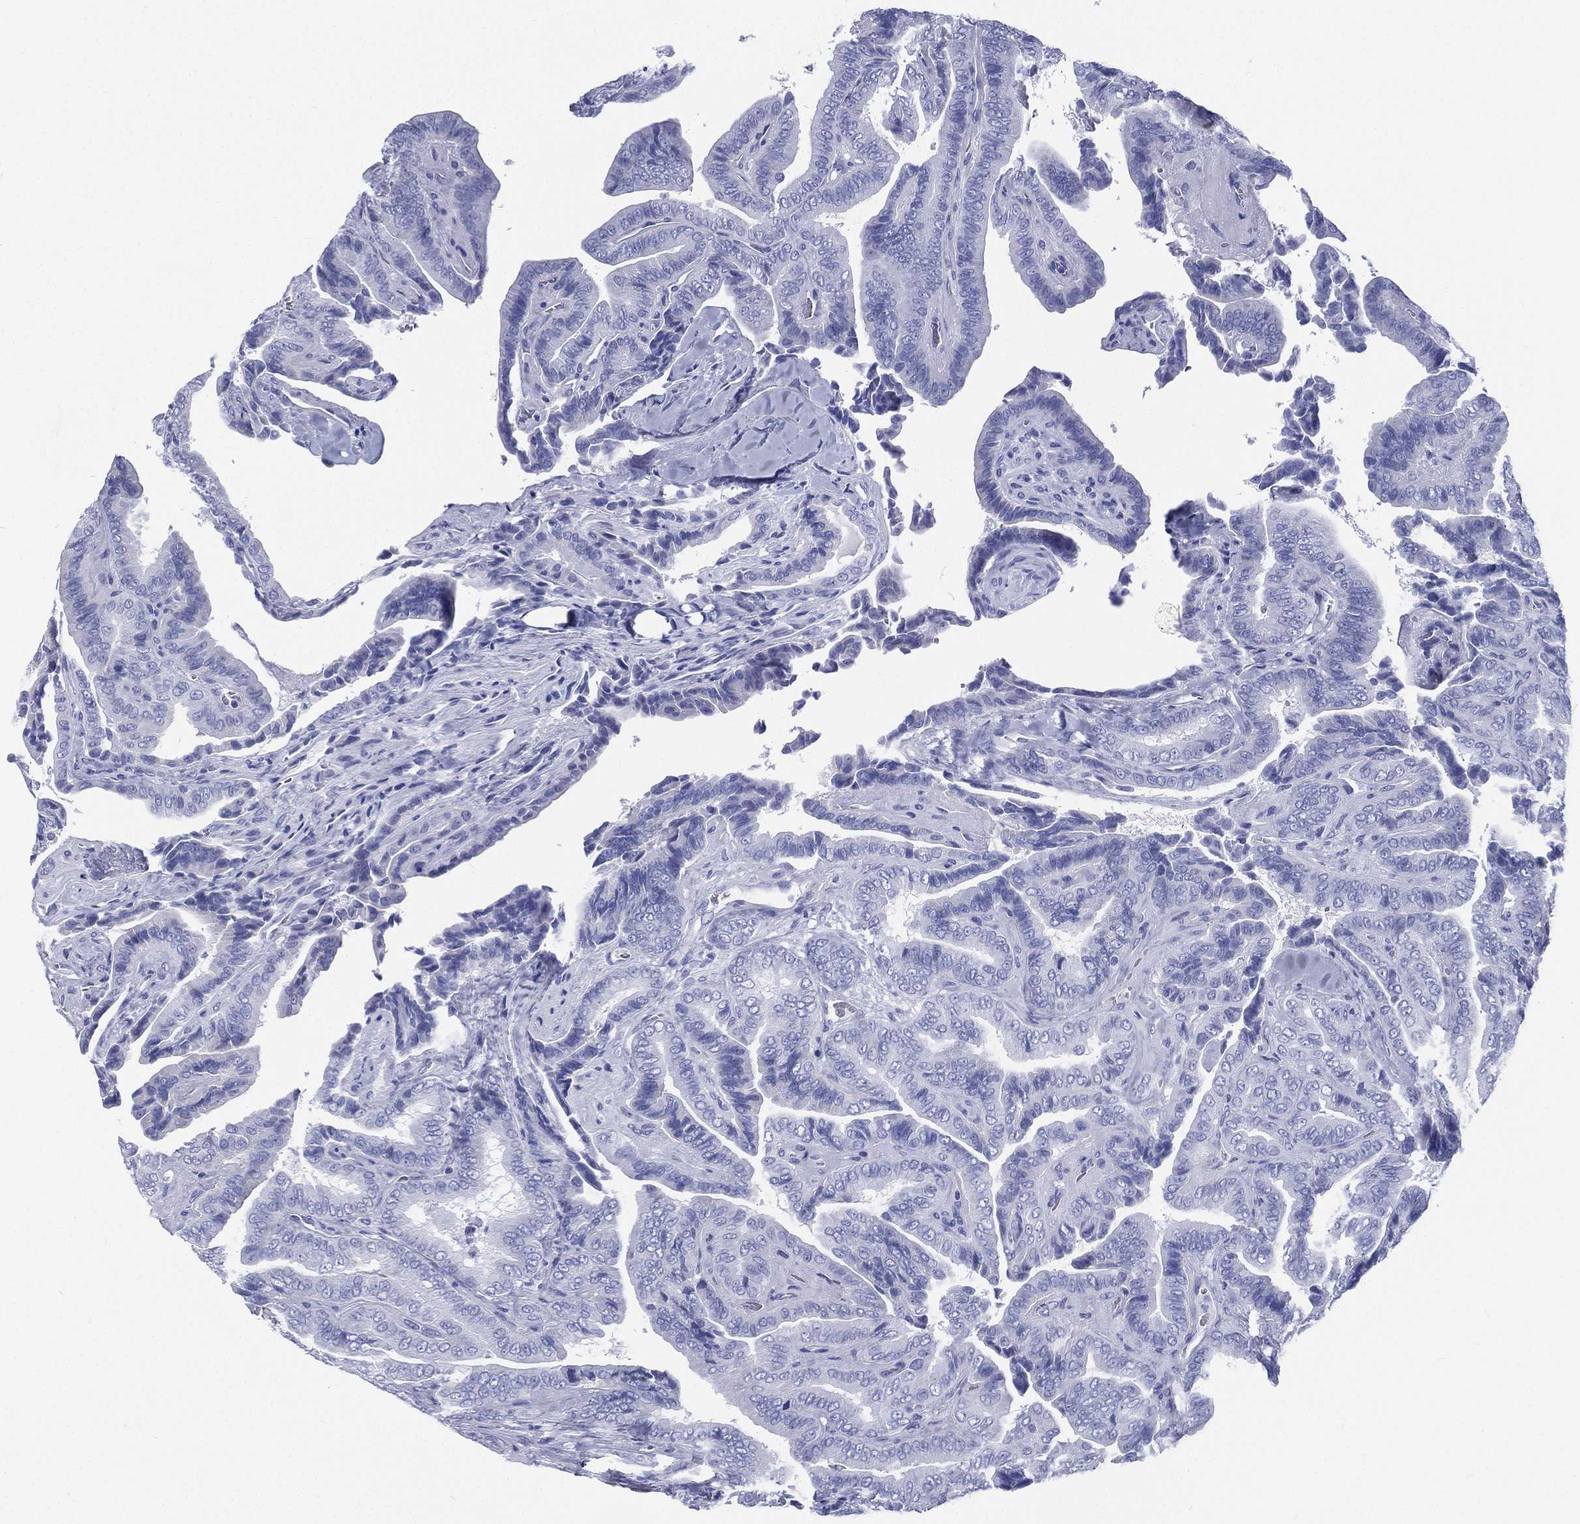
{"staining": {"intensity": "negative", "quantity": "none", "location": "none"}, "tissue": "thyroid cancer", "cell_type": "Tumor cells", "image_type": "cancer", "snomed": [{"axis": "morphology", "description": "Papillary adenocarcinoma, NOS"}, {"axis": "topography", "description": "Thyroid gland"}], "caption": "Papillary adenocarcinoma (thyroid) stained for a protein using immunohistochemistry exhibits no positivity tumor cells.", "gene": "RSPH4A", "patient": {"sex": "male", "age": 61}}